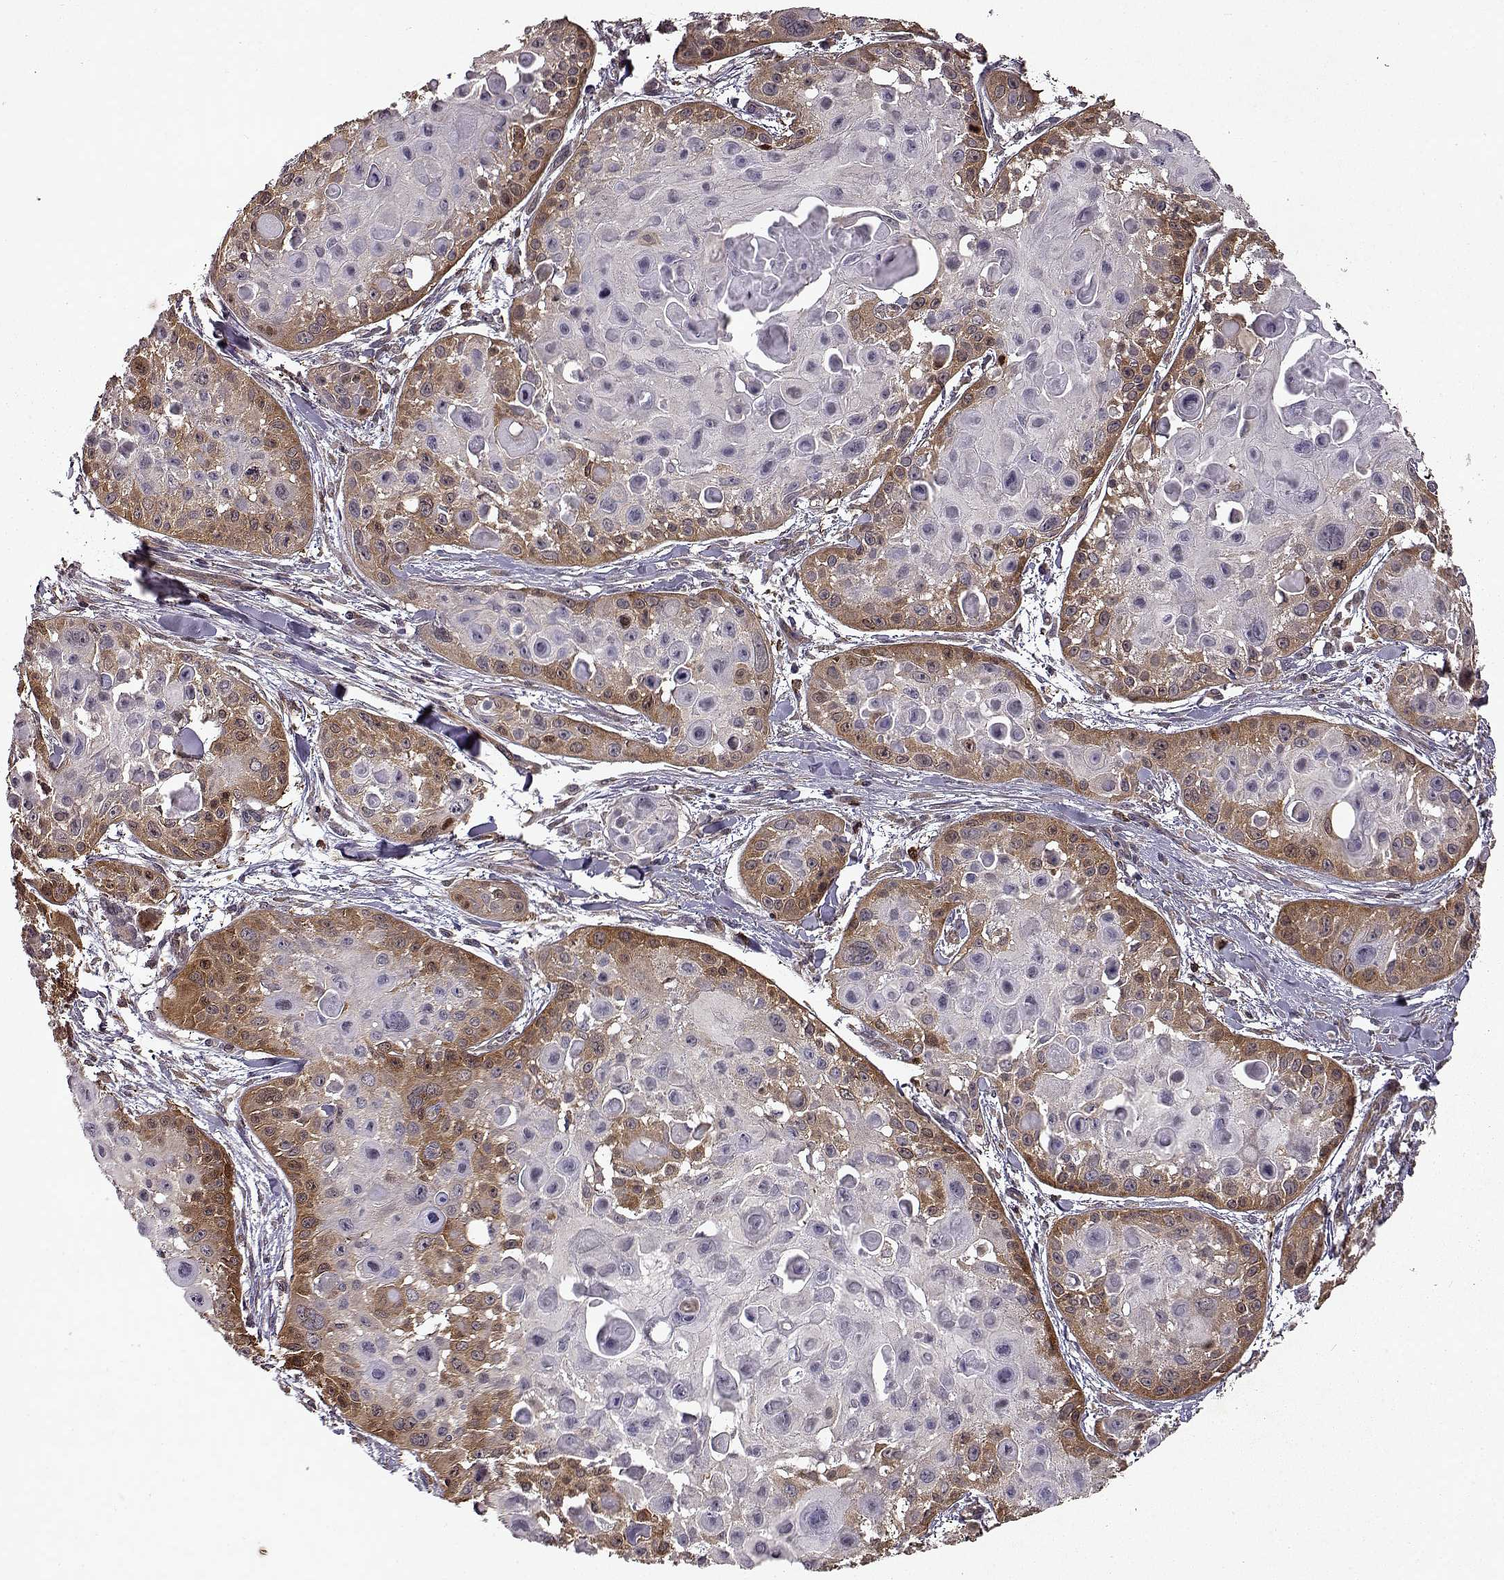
{"staining": {"intensity": "strong", "quantity": "25%-75%", "location": "cytoplasmic/membranous"}, "tissue": "skin cancer", "cell_type": "Tumor cells", "image_type": "cancer", "snomed": [{"axis": "morphology", "description": "Squamous cell carcinoma, NOS"}, {"axis": "topography", "description": "Skin"}, {"axis": "topography", "description": "Anal"}], "caption": "Approximately 25%-75% of tumor cells in human skin cancer reveal strong cytoplasmic/membranous protein expression as visualized by brown immunohistochemical staining.", "gene": "RANBP1", "patient": {"sex": "female", "age": 75}}